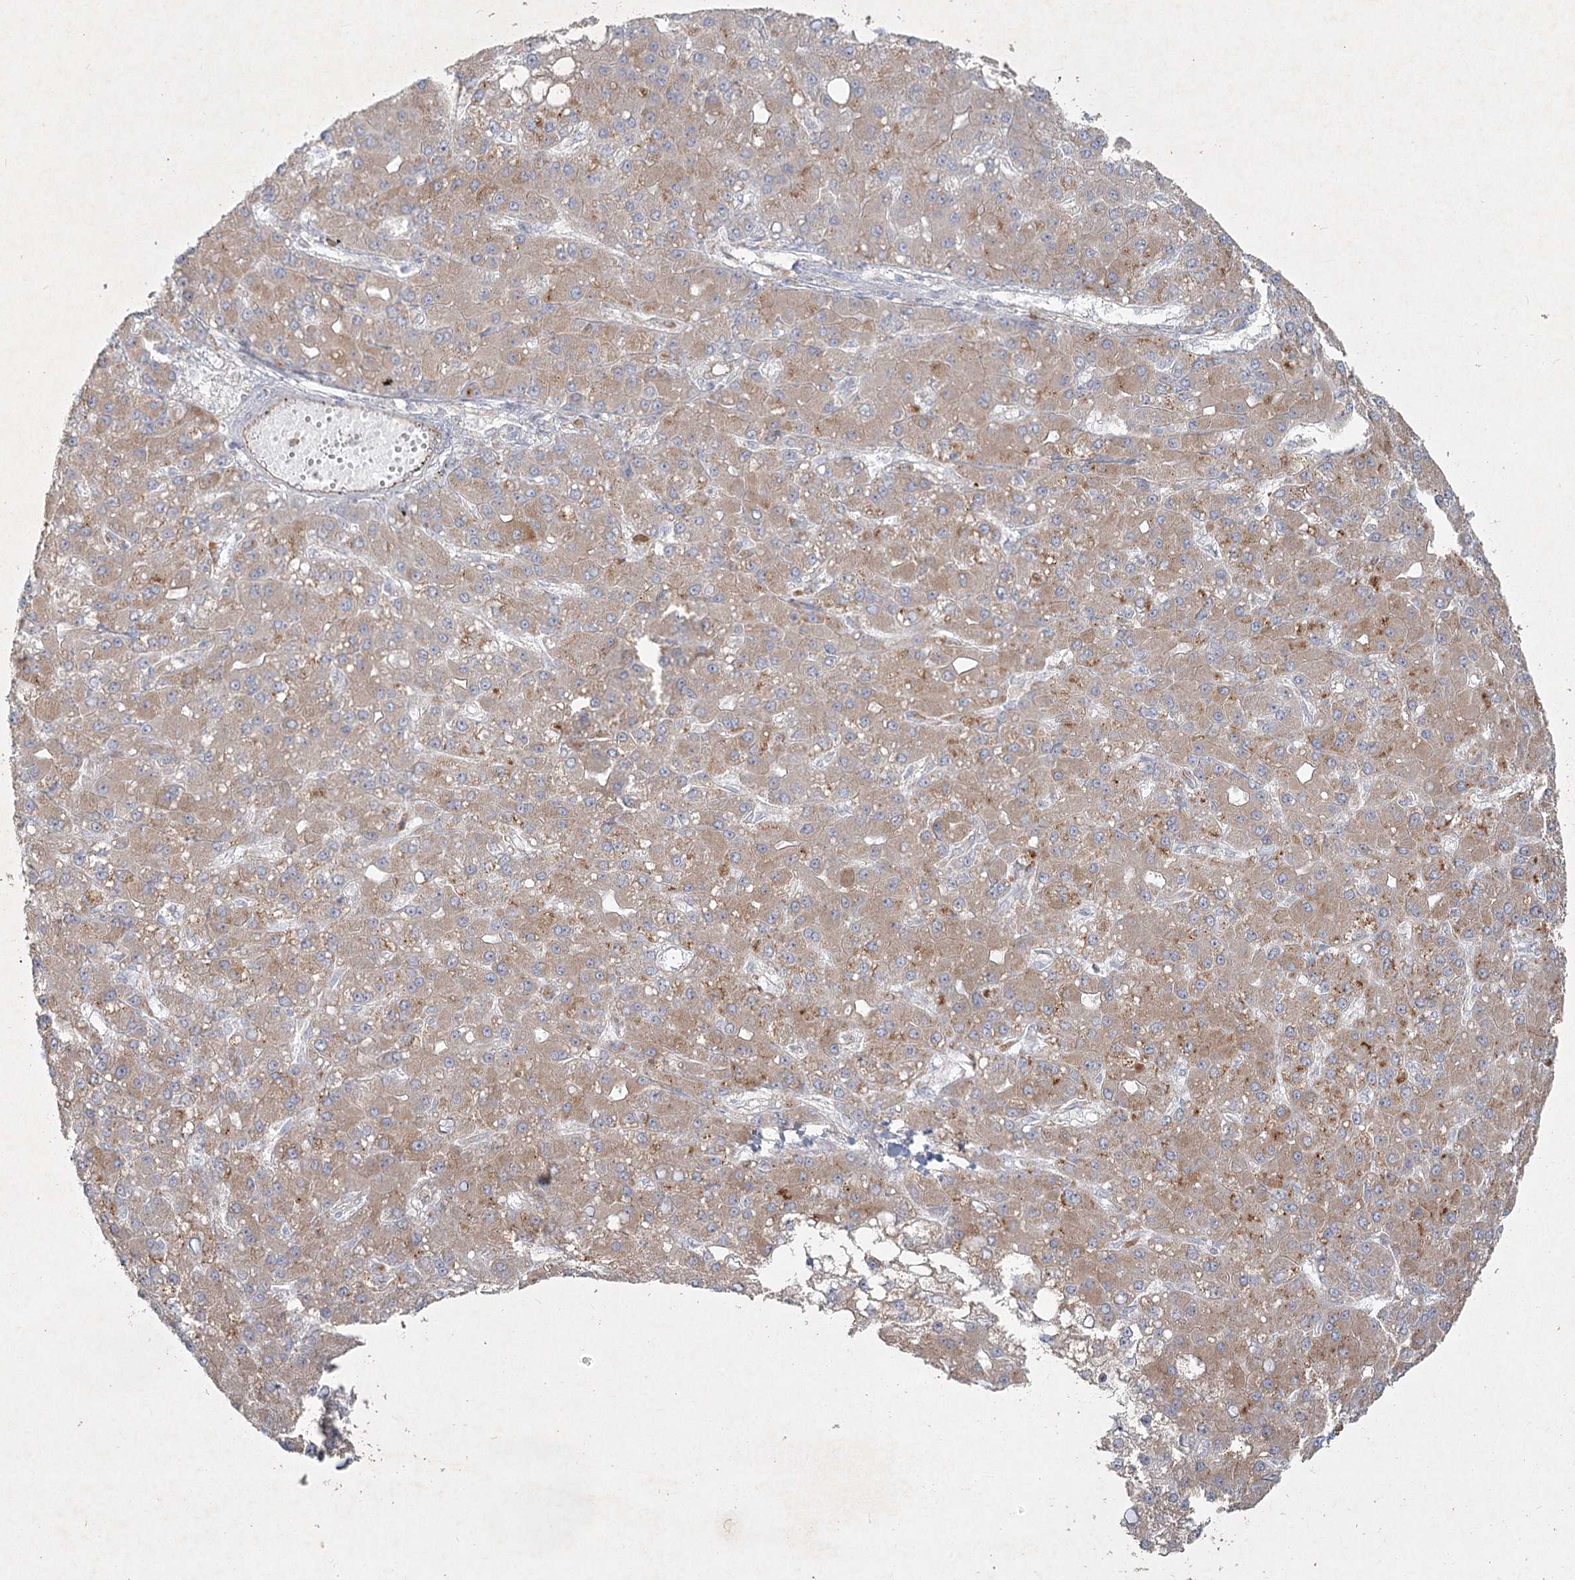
{"staining": {"intensity": "weak", "quantity": "25%-75%", "location": "cytoplasmic/membranous"}, "tissue": "liver cancer", "cell_type": "Tumor cells", "image_type": "cancer", "snomed": [{"axis": "morphology", "description": "Carcinoma, Hepatocellular, NOS"}, {"axis": "topography", "description": "Liver"}], "caption": "Brown immunohistochemical staining in human liver cancer shows weak cytoplasmic/membranous expression in about 25%-75% of tumor cells. (DAB (3,3'-diaminobenzidine) IHC, brown staining for protein, blue staining for nuclei).", "gene": "LRP2BP", "patient": {"sex": "male", "age": 67}}